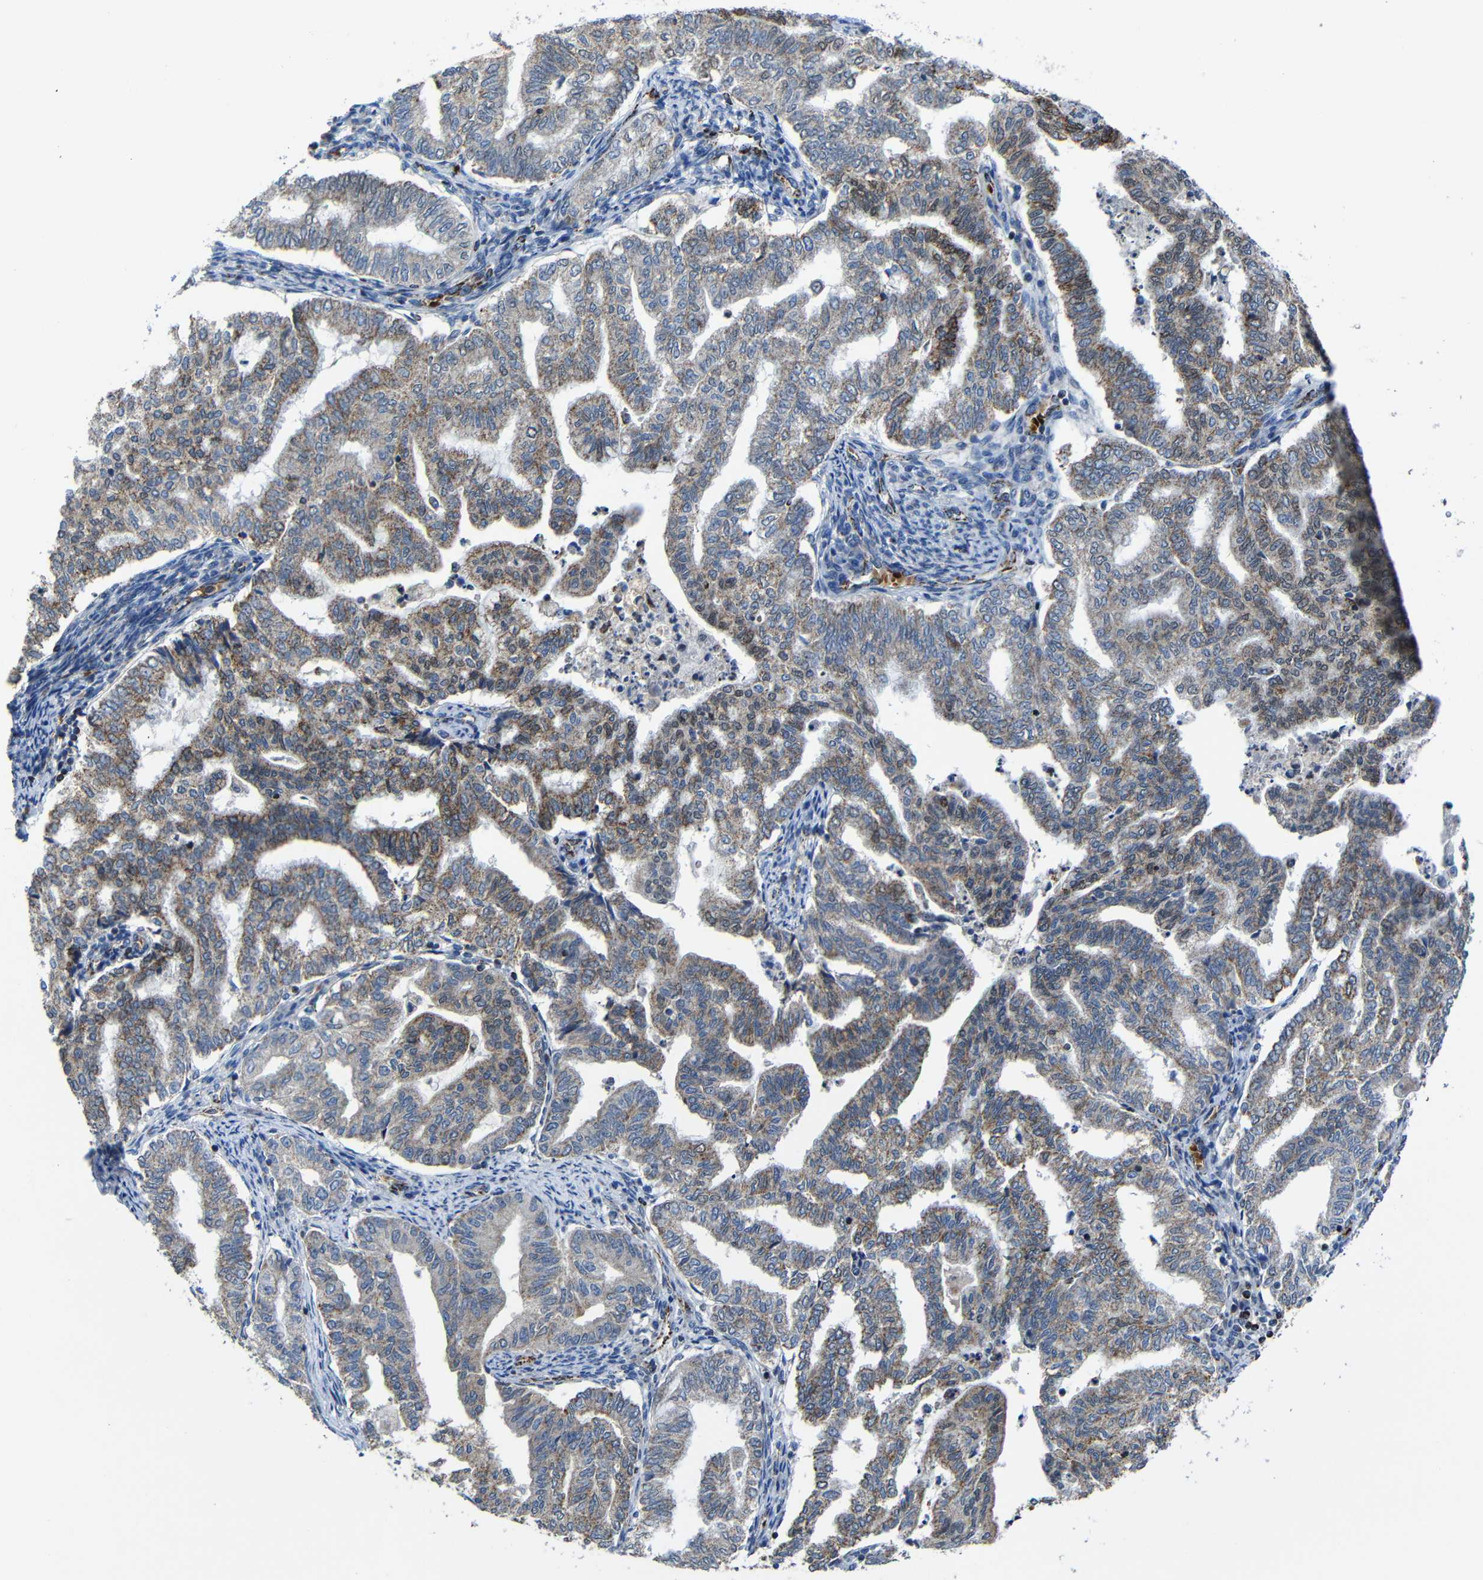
{"staining": {"intensity": "weak", "quantity": "25%-75%", "location": "cytoplasmic/membranous"}, "tissue": "endometrial cancer", "cell_type": "Tumor cells", "image_type": "cancer", "snomed": [{"axis": "morphology", "description": "Adenocarcinoma, NOS"}, {"axis": "topography", "description": "Endometrium"}], "caption": "Human endometrial adenocarcinoma stained for a protein (brown) reveals weak cytoplasmic/membranous positive positivity in about 25%-75% of tumor cells.", "gene": "CA5B", "patient": {"sex": "female", "age": 79}}